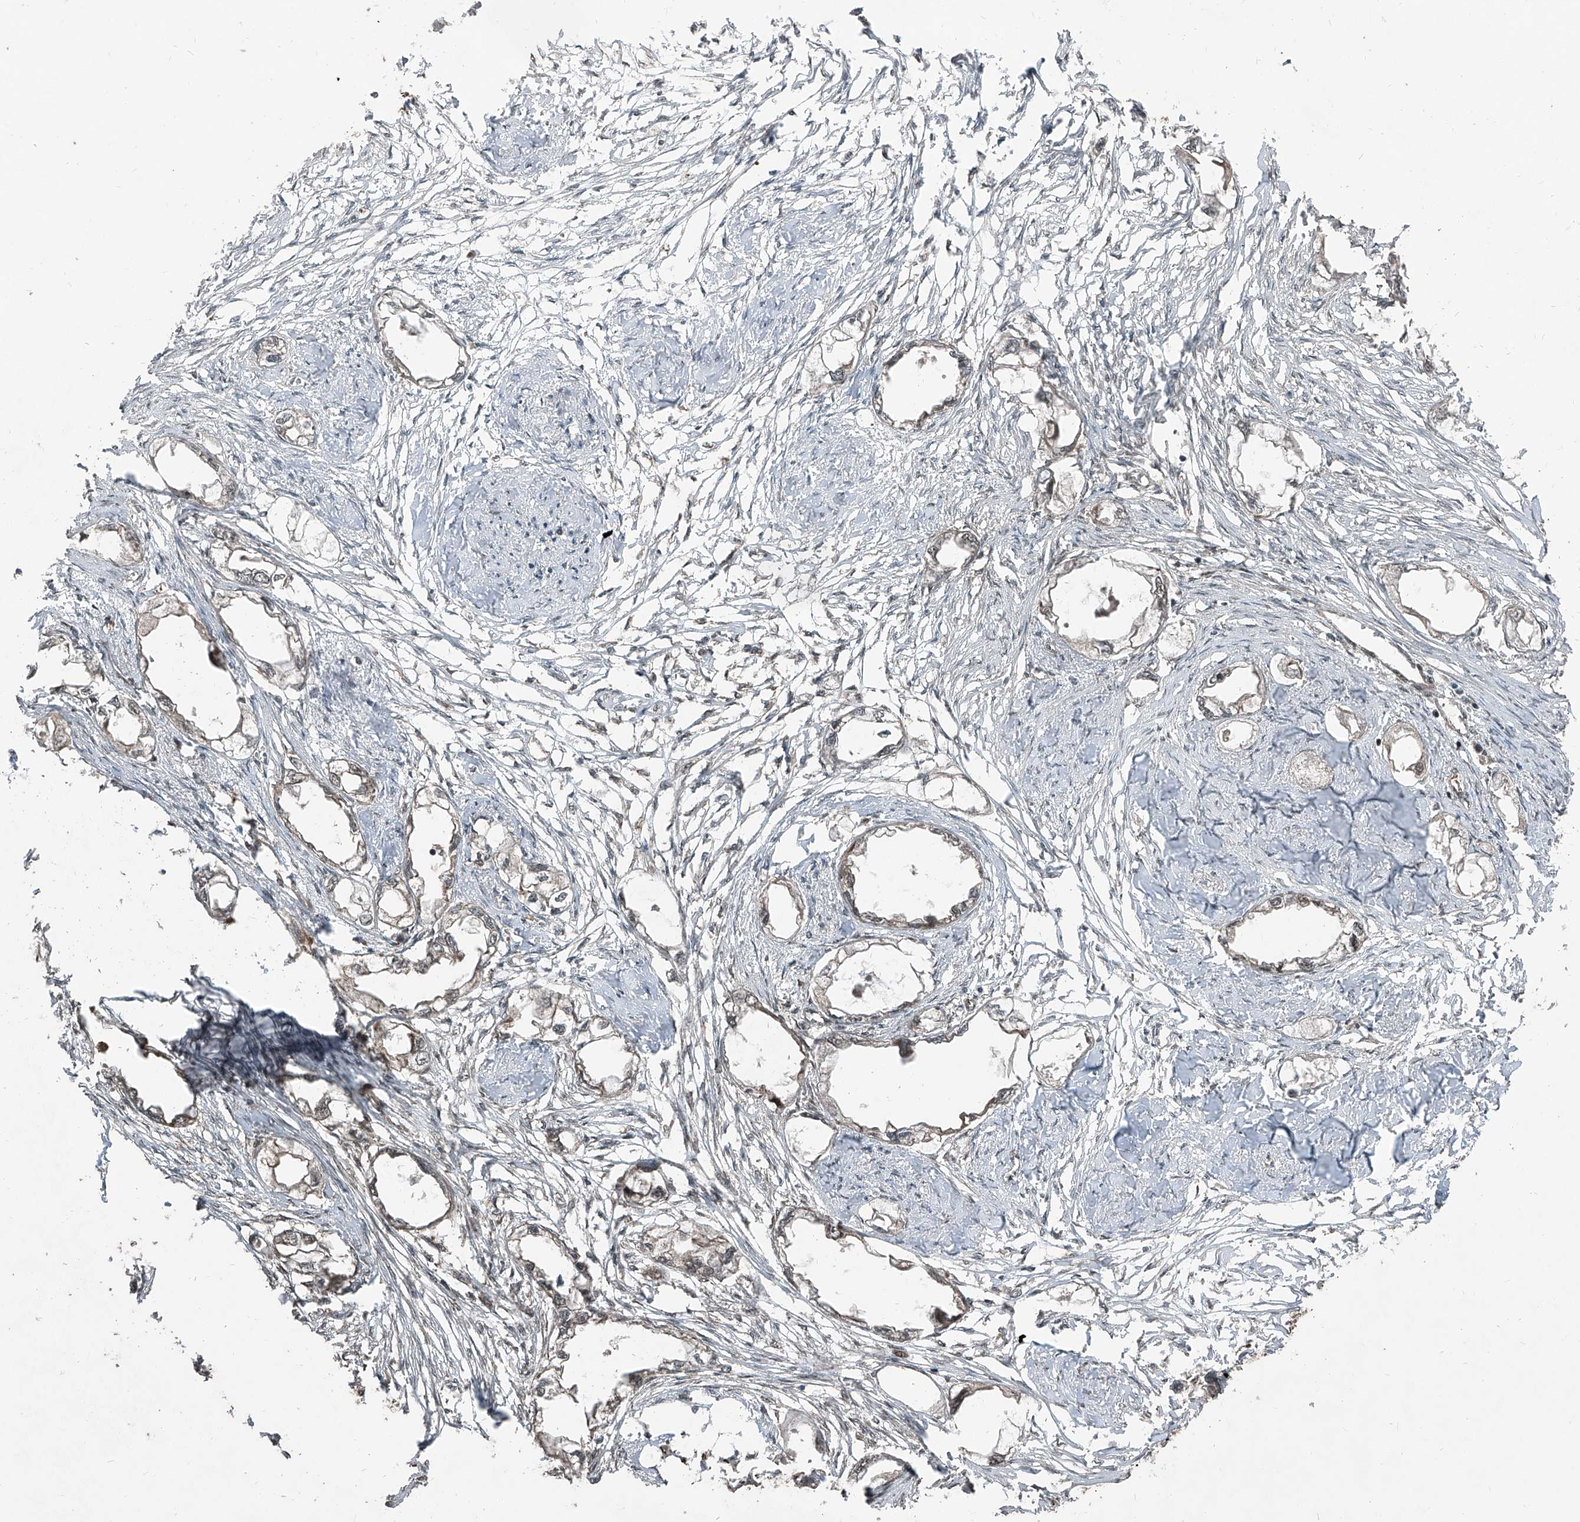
{"staining": {"intensity": "weak", "quantity": "25%-75%", "location": "cytoplasmic/membranous"}, "tissue": "endometrial cancer", "cell_type": "Tumor cells", "image_type": "cancer", "snomed": [{"axis": "morphology", "description": "Adenocarcinoma, NOS"}, {"axis": "morphology", "description": "Adenocarcinoma, metastatic, NOS"}, {"axis": "topography", "description": "Adipose tissue"}, {"axis": "topography", "description": "Endometrium"}], "caption": "Human adenocarcinoma (endometrial) stained for a protein (brown) demonstrates weak cytoplasmic/membranous positive staining in approximately 25%-75% of tumor cells.", "gene": "ZNF570", "patient": {"sex": "female", "age": 67}}